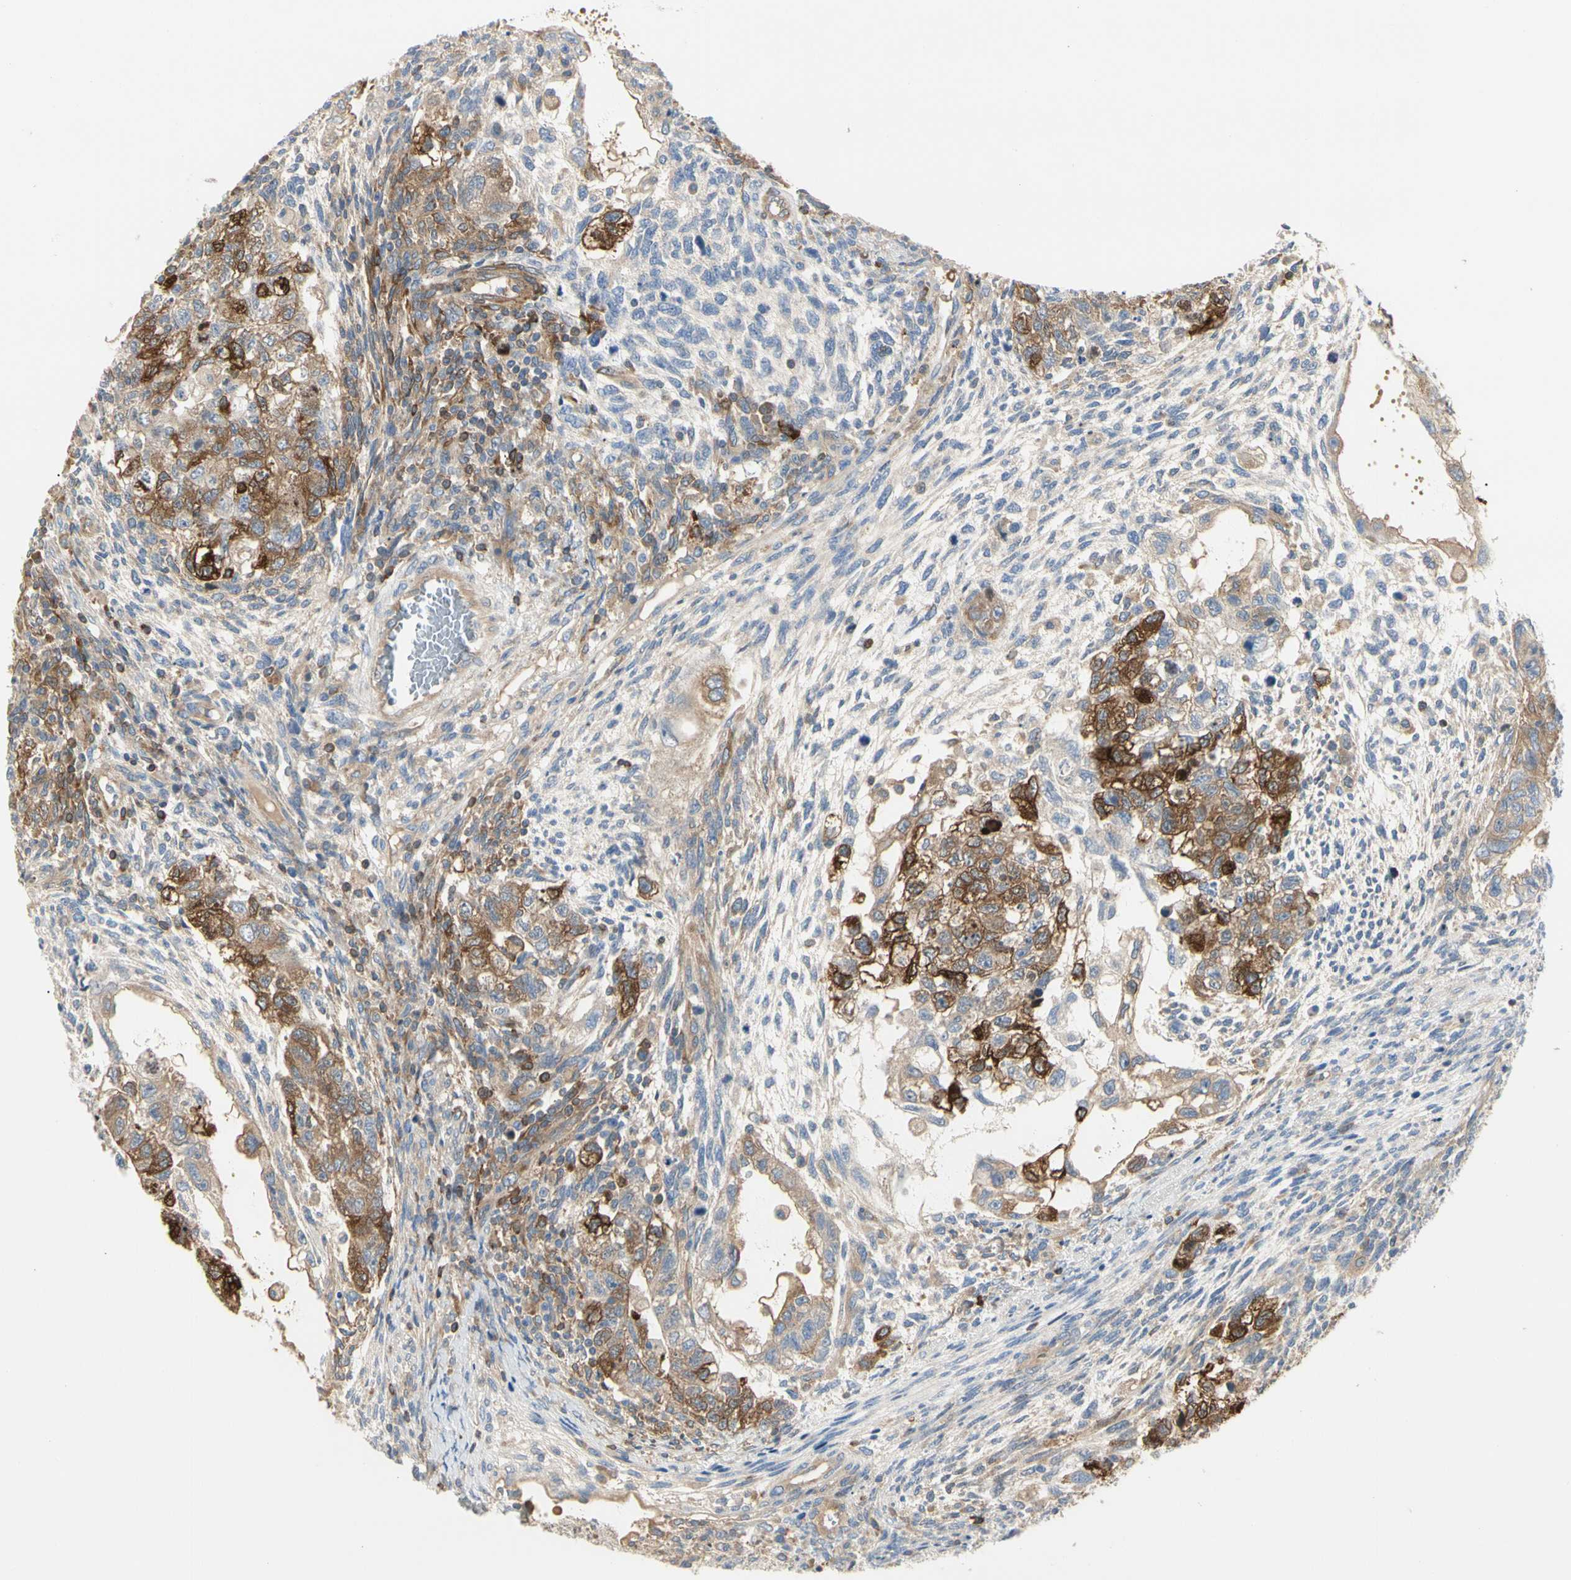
{"staining": {"intensity": "strong", "quantity": ">75%", "location": "cytoplasmic/membranous"}, "tissue": "testis cancer", "cell_type": "Tumor cells", "image_type": "cancer", "snomed": [{"axis": "morphology", "description": "Normal tissue, NOS"}, {"axis": "morphology", "description": "Carcinoma, Embryonal, NOS"}, {"axis": "topography", "description": "Testis"}], "caption": "Testis embryonal carcinoma tissue displays strong cytoplasmic/membranous positivity in approximately >75% of tumor cells (Brightfield microscopy of DAB IHC at high magnification).", "gene": "NFKB2", "patient": {"sex": "male", "age": 36}}